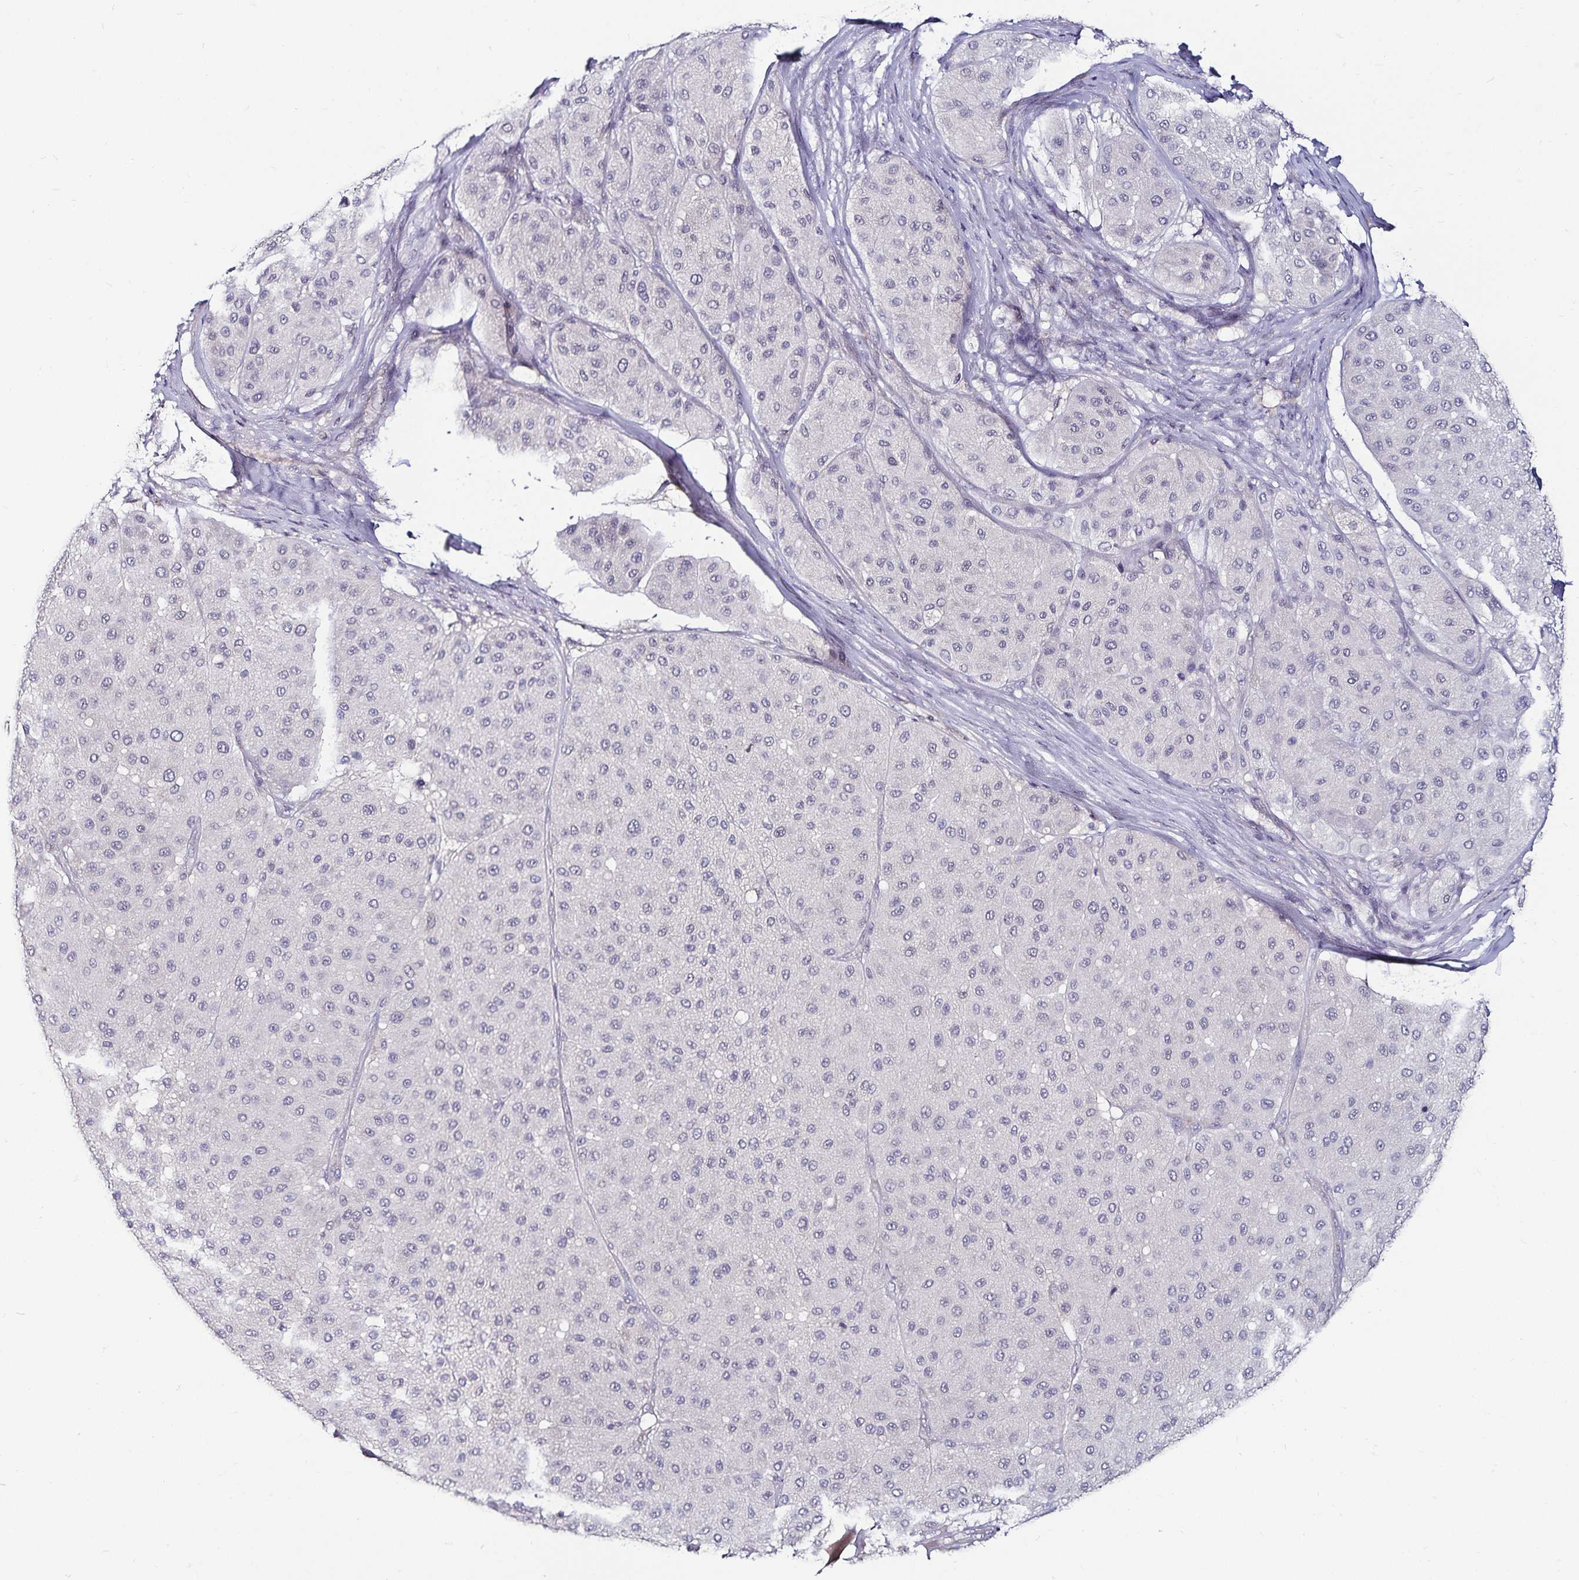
{"staining": {"intensity": "negative", "quantity": "none", "location": "none"}, "tissue": "melanoma", "cell_type": "Tumor cells", "image_type": "cancer", "snomed": [{"axis": "morphology", "description": "Malignant melanoma, Metastatic site"}, {"axis": "topography", "description": "Smooth muscle"}], "caption": "An IHC image of malignant melanoma (metastatic site) is shown. There is no staining in tumor cells of malignant melanoma (metastatic site).", "gene": "ACSL5", "patient": {"sex": "male", "age": 41}}